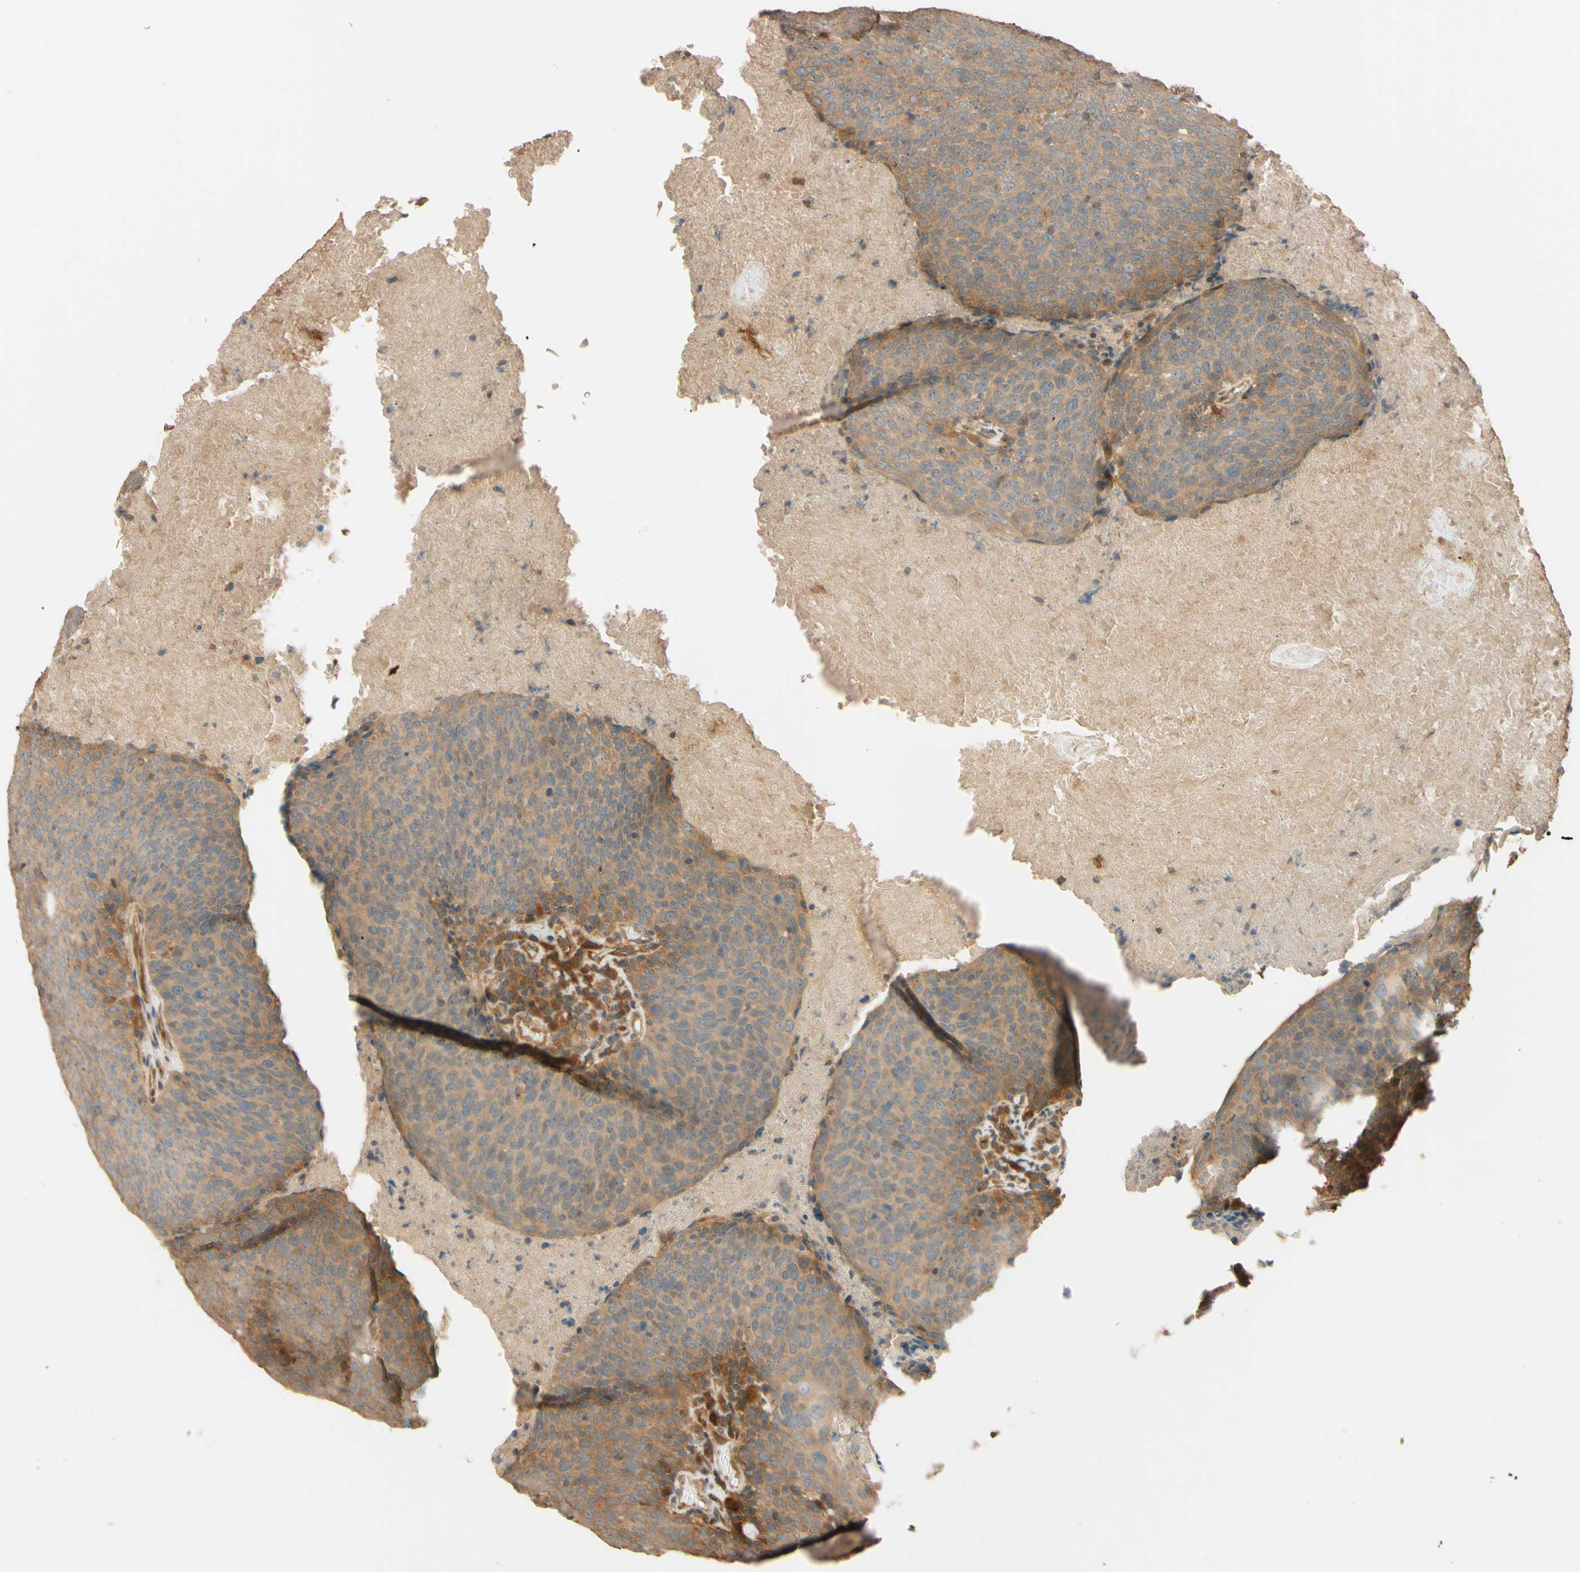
{"staining": {"intensity": "weak", "quantity": ">75%", "location": "cytoplasmic/membranous"}, "tissue": "head and neck cancer", "cell_type": "Tumor cells", "image_type": "cancer", "snomed": [{"axis": "morphology", "description": "Squamous cell carcinoma, NOS"}, {"axis": "morphology", "description": "Squamous cell carcinoma, metastatic, NOS"}, {"axis": "topography", "description": "Lymph node"}, {"axis": "topography", "description": "Head-Neck"}], "caption": "Immunohistochemical staining of human head and neck cancer (squamous cell carcinoma) displays low levels of weak cytoplasmic/membranous positivity in approximately >75% of tumor cells.", "gene": "RNF19A", "patient": {"sex": "male", "age": 62}}